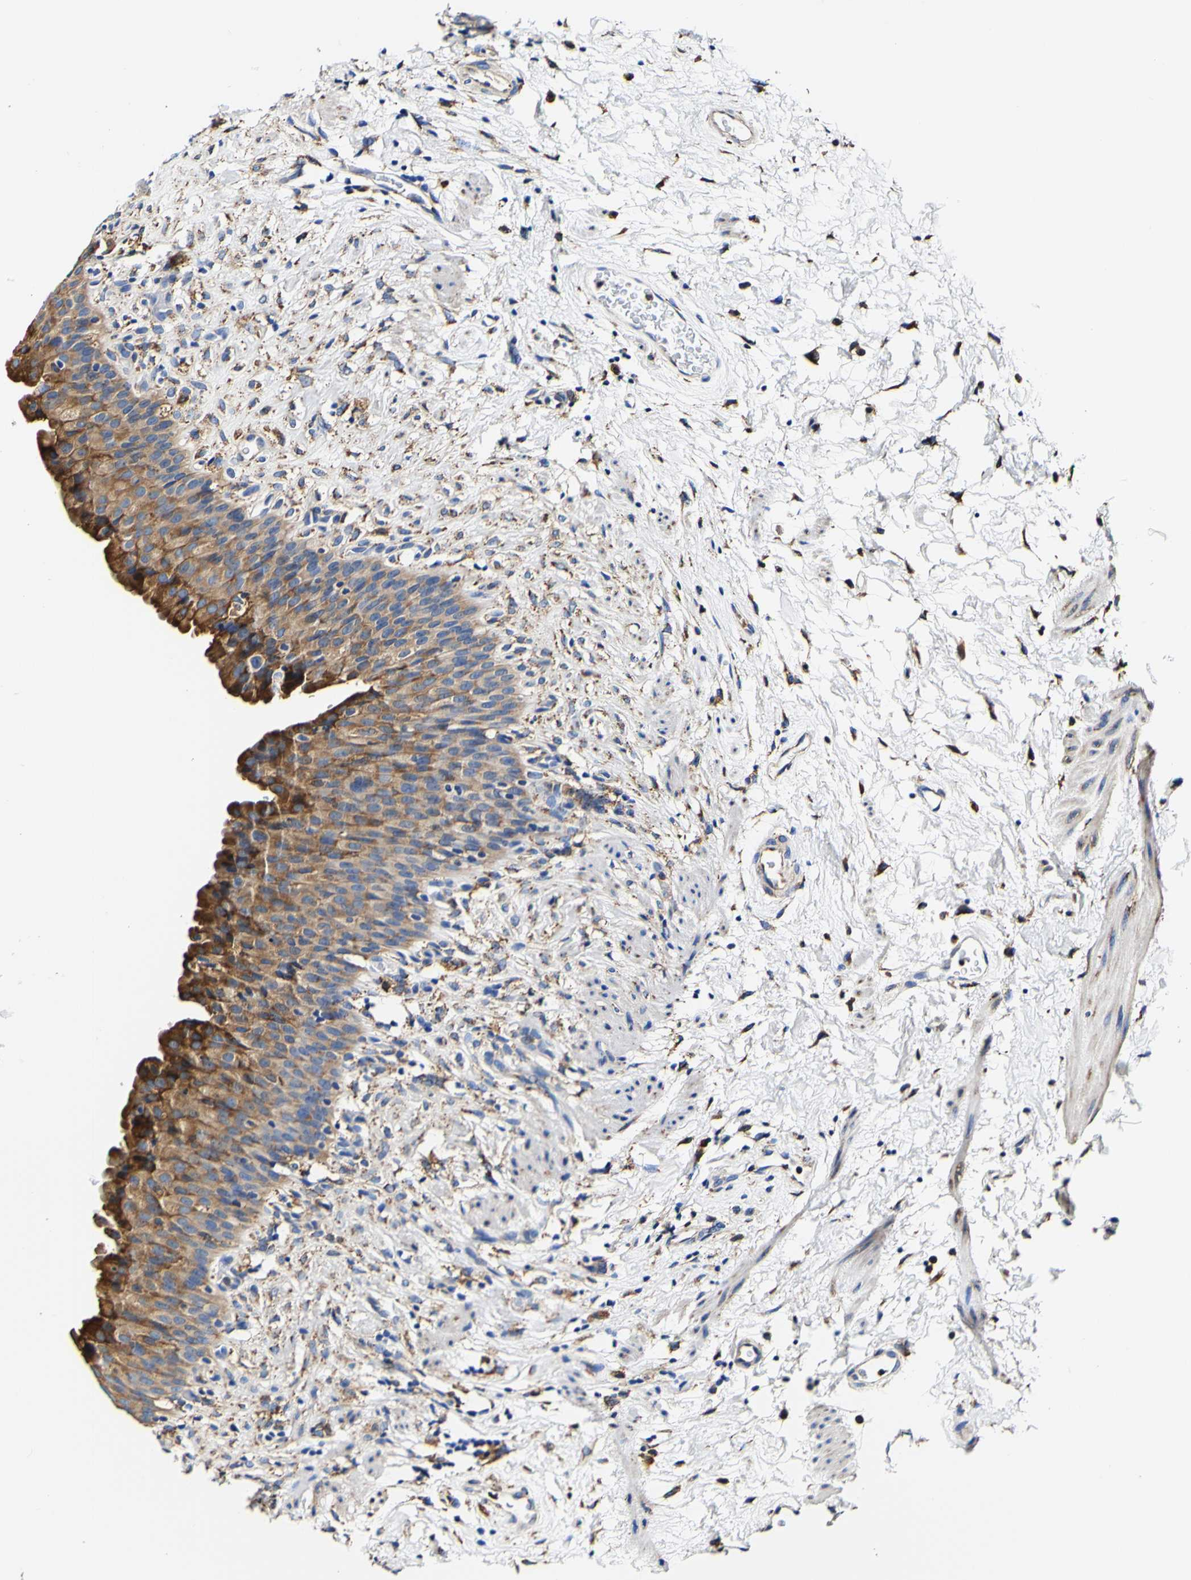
{"staining": {"intensity": "moderate", "quantity": ">75%", "location": "cytoplasmic/membranous"}, "tissue": "urinary bladder", "cell_type": "Urothelial cells", "image_type": "normal", "snomed": [{"axis": "morphology", "description": "Normal tissue, NOS"}, {"axis": "topography", "description": "Urinary bladder"}], "caption": "IHC staining of unremarkable urinary bladder, which shows medium levels of moderate cytoplasmic/membranous staining in approximately >75% of urothelial cells indicating moderate cytoplasmic/membranous protein expression. The staining was performed using DAB (3,3'-diaminobenzidine) (brown) for protein detection and nuclei were counterstained in hematoxylin (blue).", "gene": "P4HB", "patient": {"sex": "female", "age": 79}}